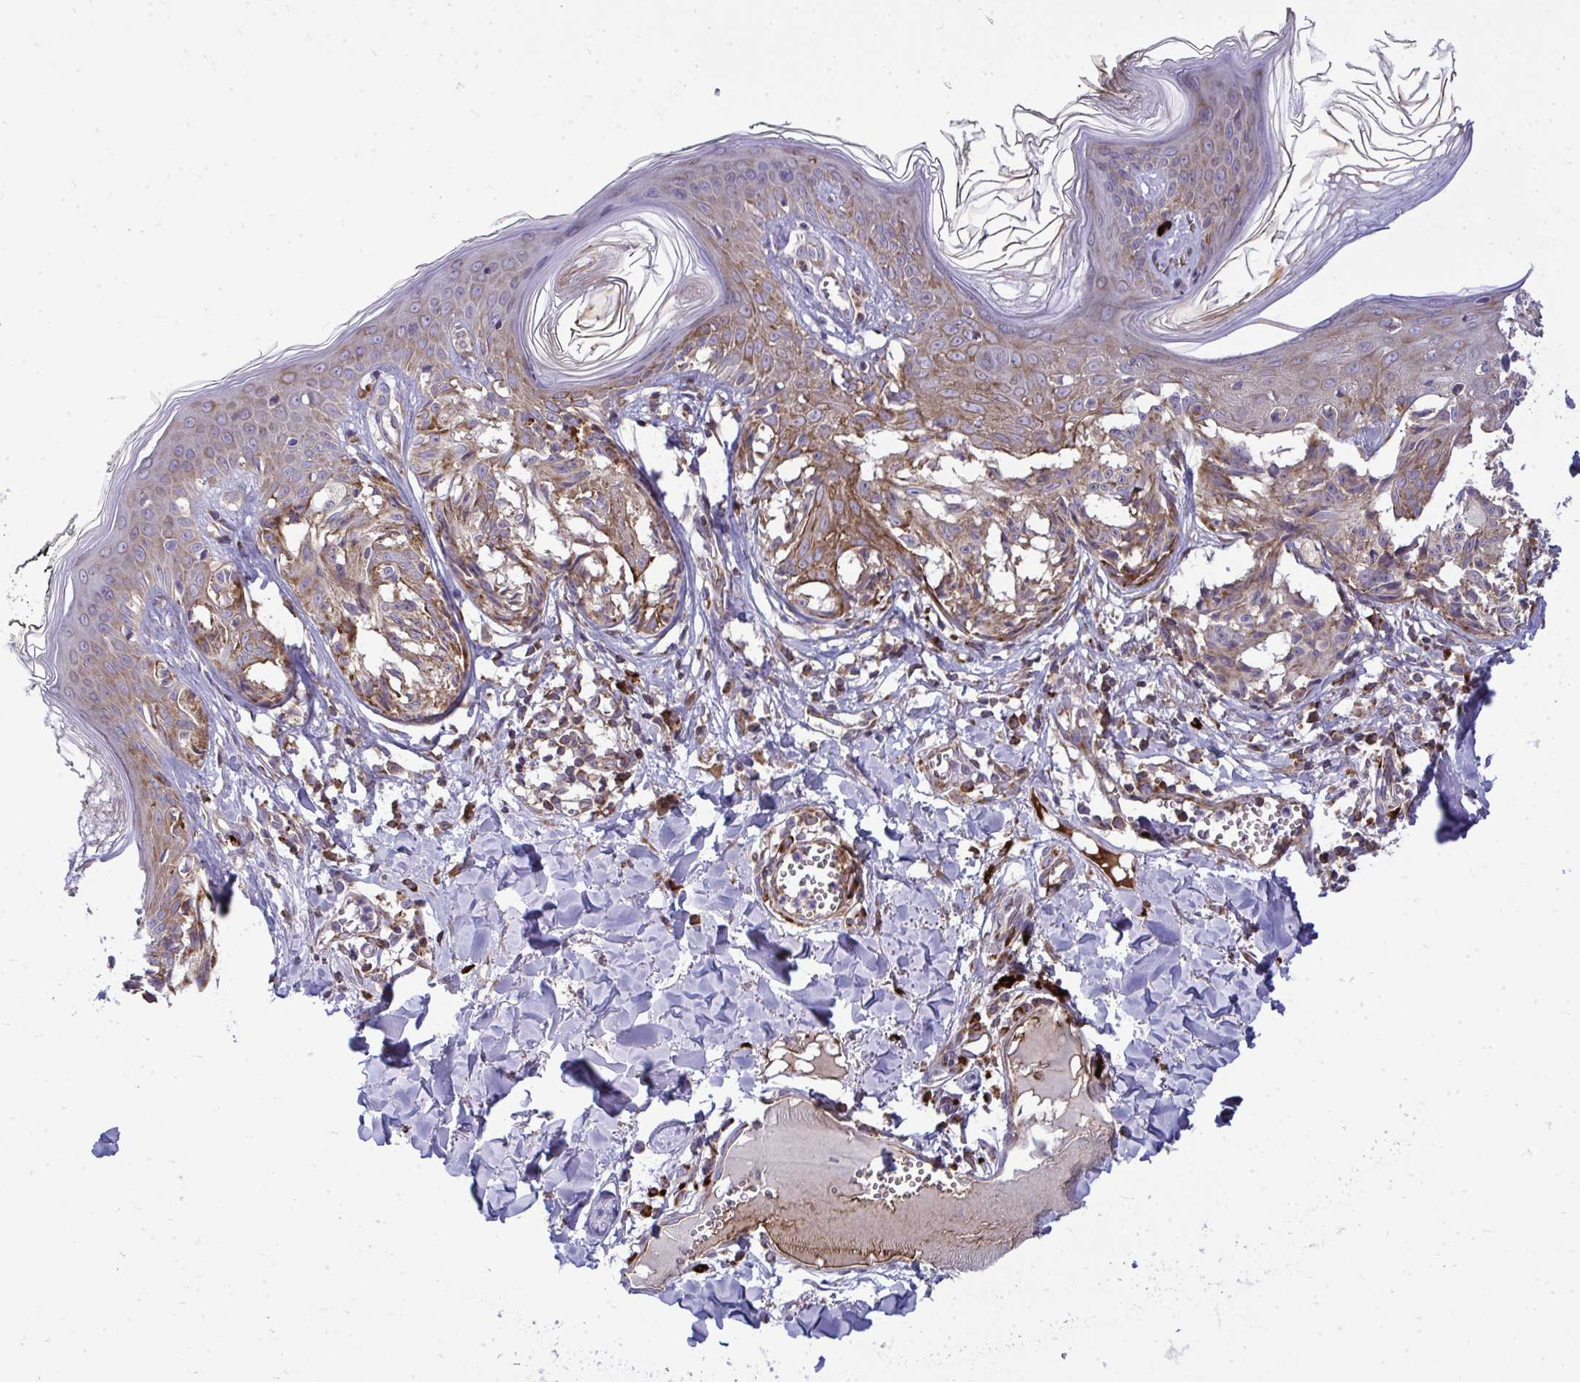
{"staining": {"intensity": "moderate", "quantity": ">75%", "location": "cytoplasmic/membranous"}, "tissue": "melanoma", "cell_type": "Tumor cells", "image_type": "cancer", "snomed": [{"axis": "morphology", "description": "Malignant melanoma, NOS"}, {"axis": "topography", "description": "Skin"}], "caption": "An image showing moderate cytoplasmic/membranous positivity in about >75% of tumor cells in malignant melanoma, as visualized by brown immunohistochemical staining.", "gene": "GFPT2", "patient": {"sex": "female", "age": 43}}